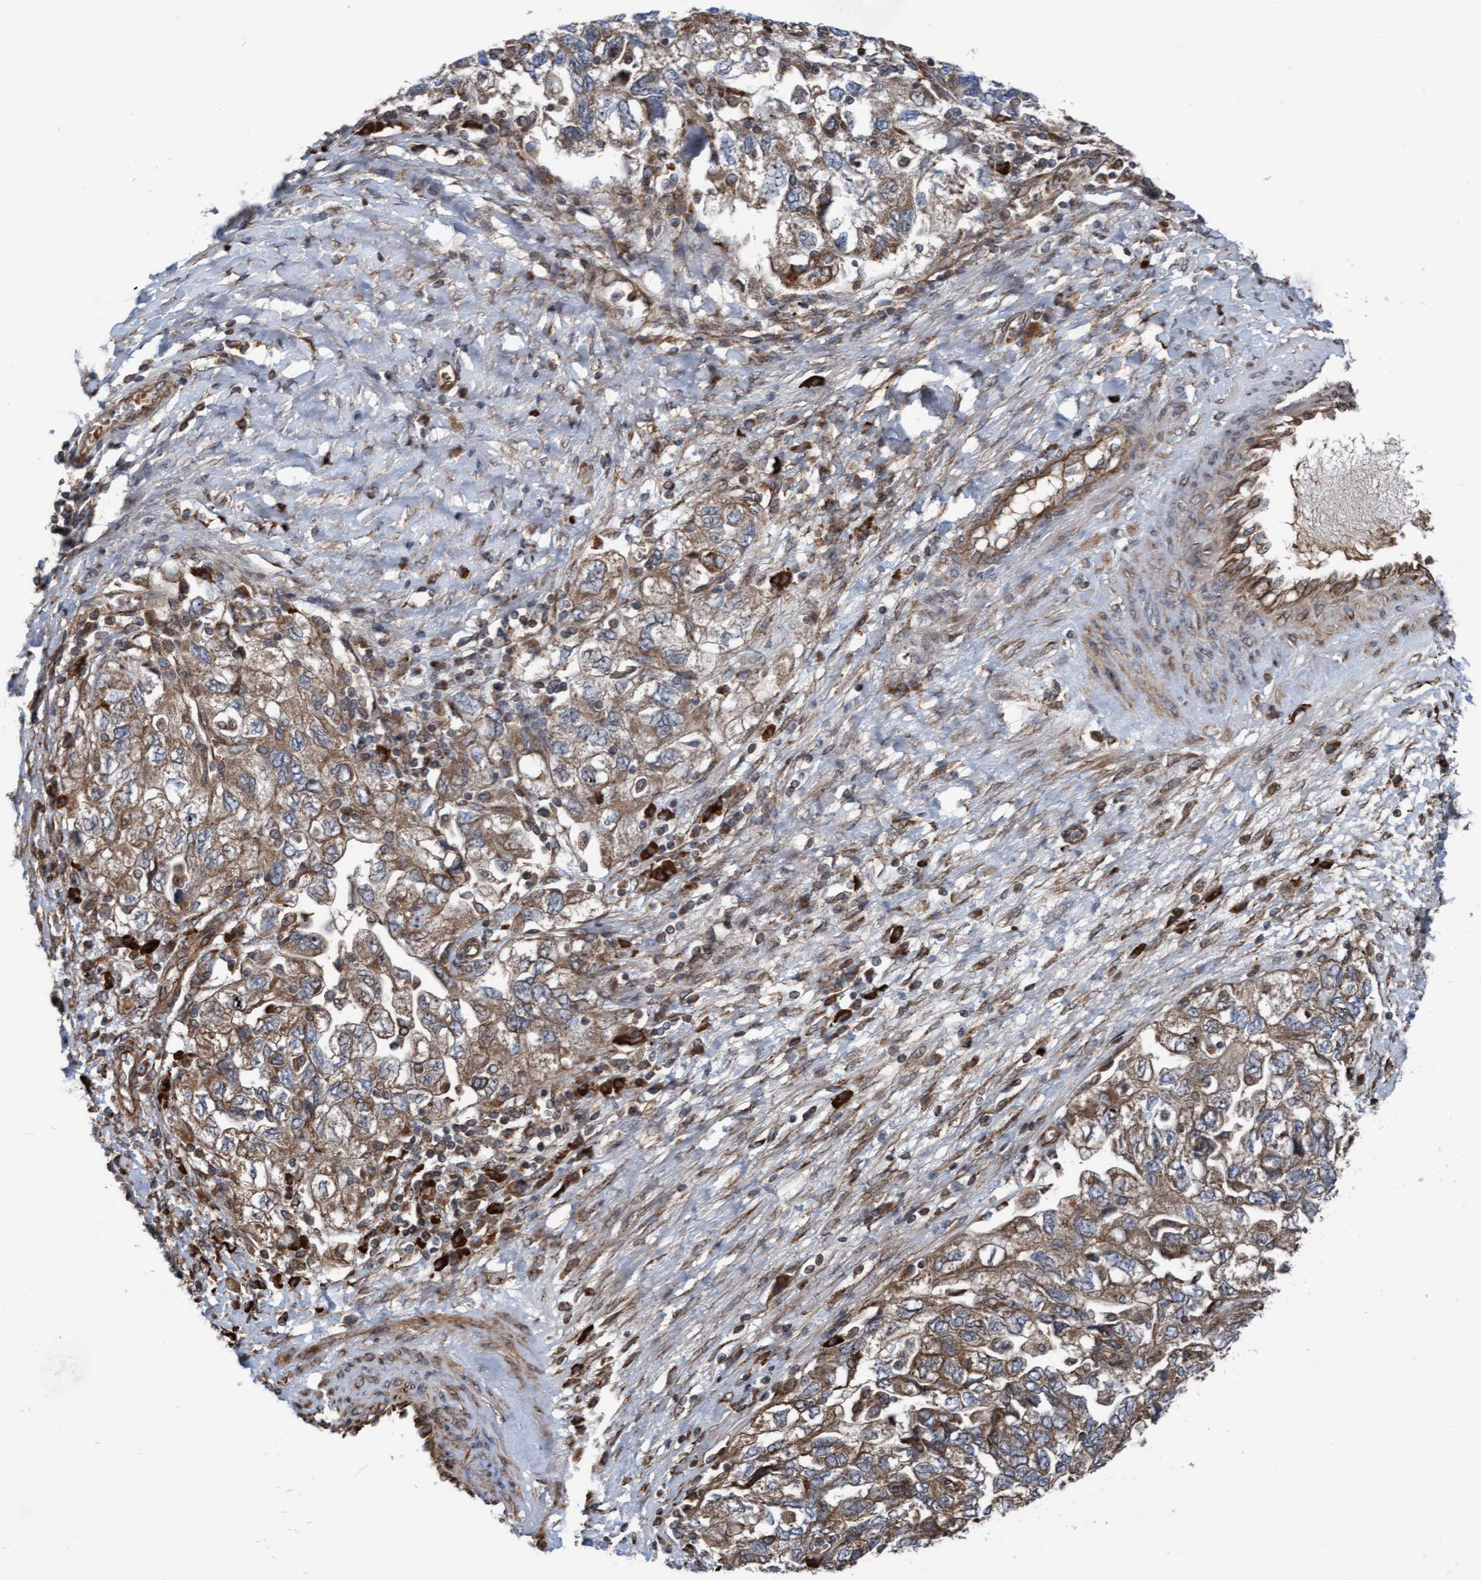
{"staining": {"intensity": "moderate", "quantity": ">75%", "location": "cytoplasmic/membranous"}, "tissue": "ovarian cancer", "cell_type": "Tumor cells", "image_type": "cancer", "snomed": [{"axis": "morphology", "description": "Carcinoma, NOS"}, {"axis": "morphology", "description": "Cystadenocarcinoma, serous, NOS"}, {"axis": "topography", "description": "Ovary"}], "caption": "Immunohistochemical staining of human ovarian cancer (serous cystadenocarcinoma) reveals medium levels of moderate cytoplasmic/membranous protein staining in approximately >75% of tumor cells. (DAB IHC with brightfield microscopy, high magnification).", "gene": "RAP1GAP2", "patient": {"sex": "female", "age": 69}}